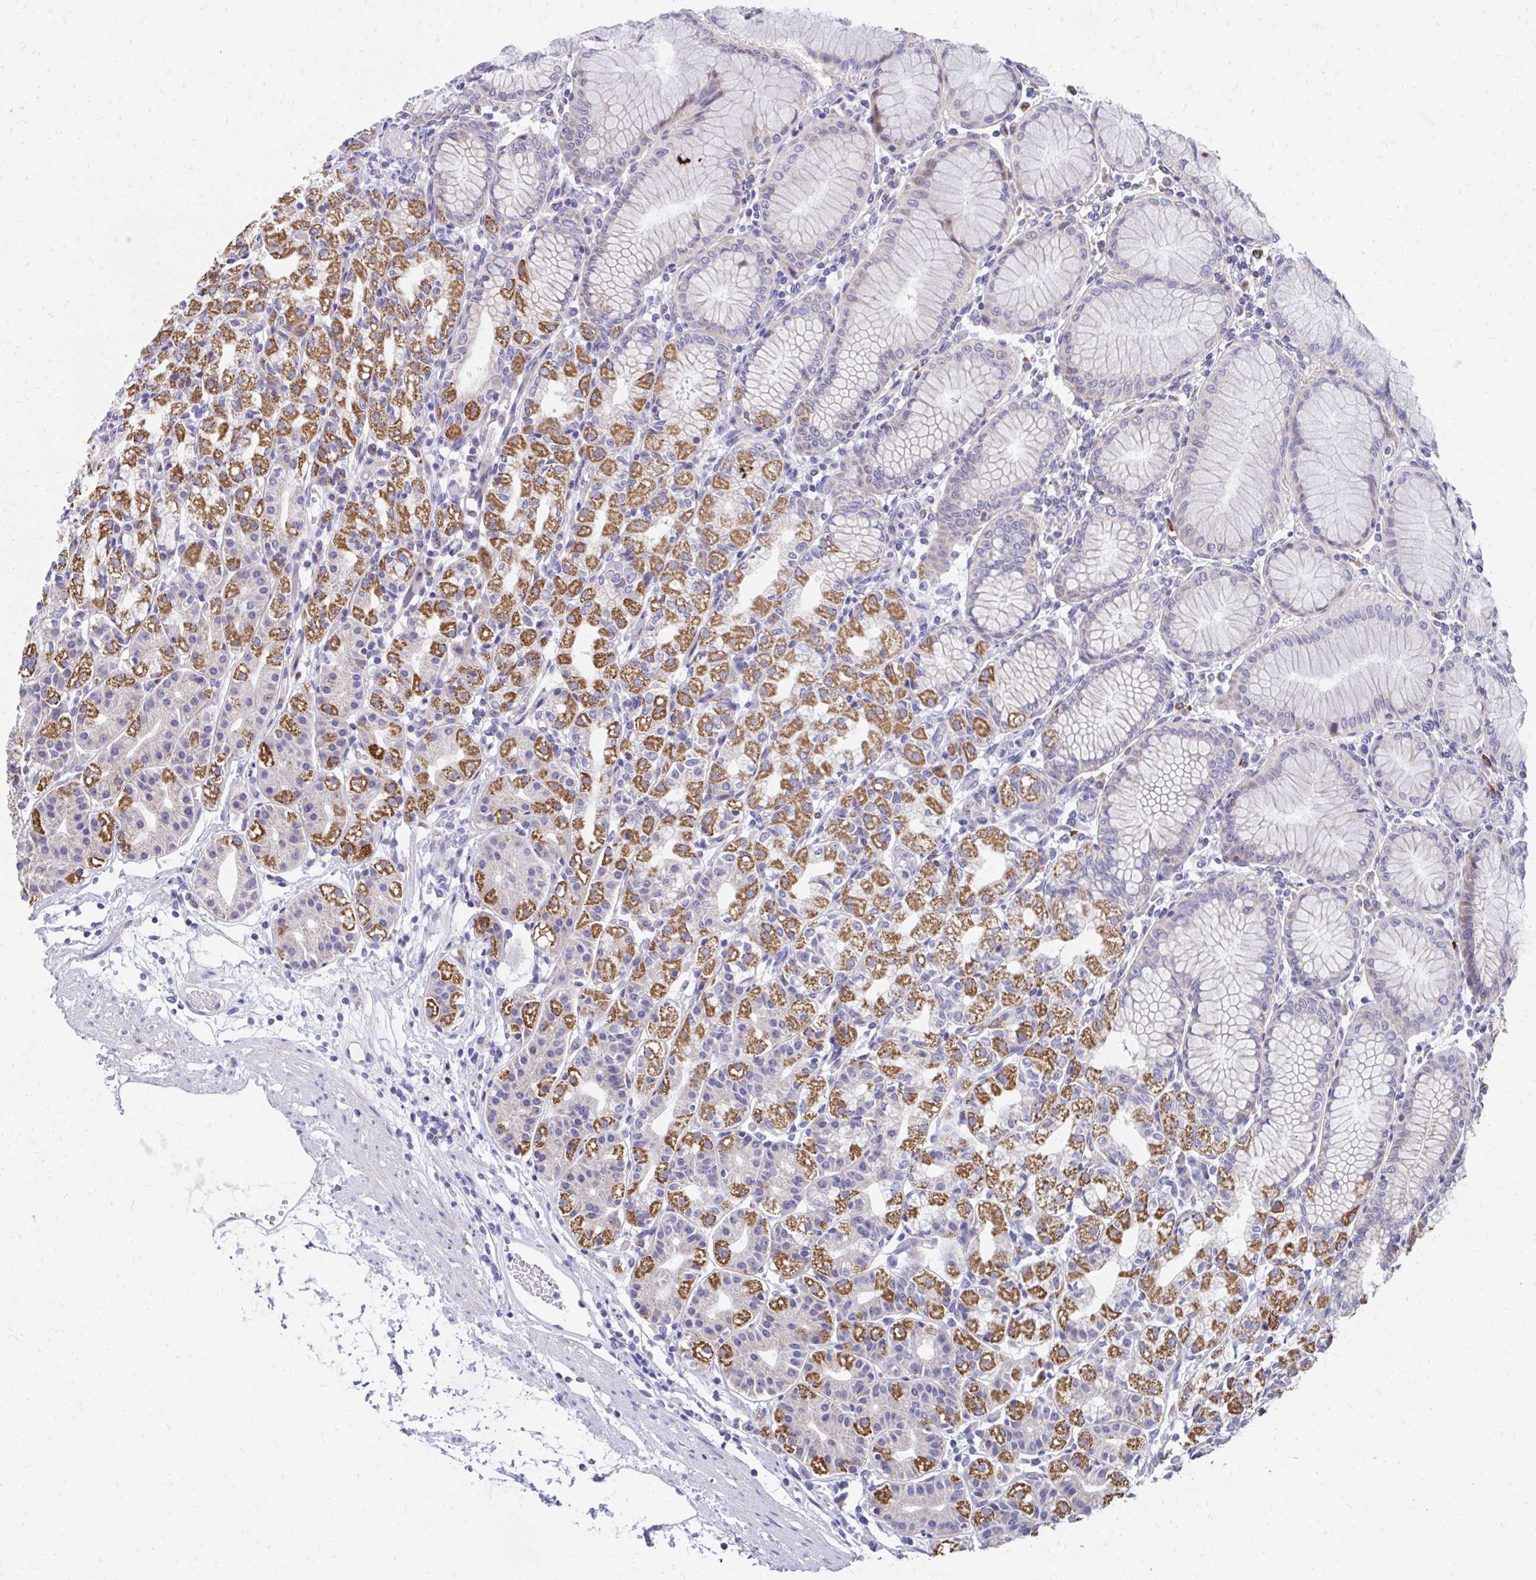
{"staining": {"intensity": "strong", "quantity": "25%-75%", "location": "cytoplasmic/membranous"}, "tissue": "stomach", "cell_type": "Glandular cells", "image_type": "normal", "snomed": [{"axis": "morphology", "description": "Normal tissue, NOS"}, {"axis": "topography", "description": "Stomach"}], "caption": "Immunohistochemistry (IHC) image of benign stomach stained for a protein (brown), which shows high levels of strong cytoplasmic/membranous expression in about 25%-75% of glandular cells.", "gene": "IL37", "patient": {"sex": "female", "age": 57}}